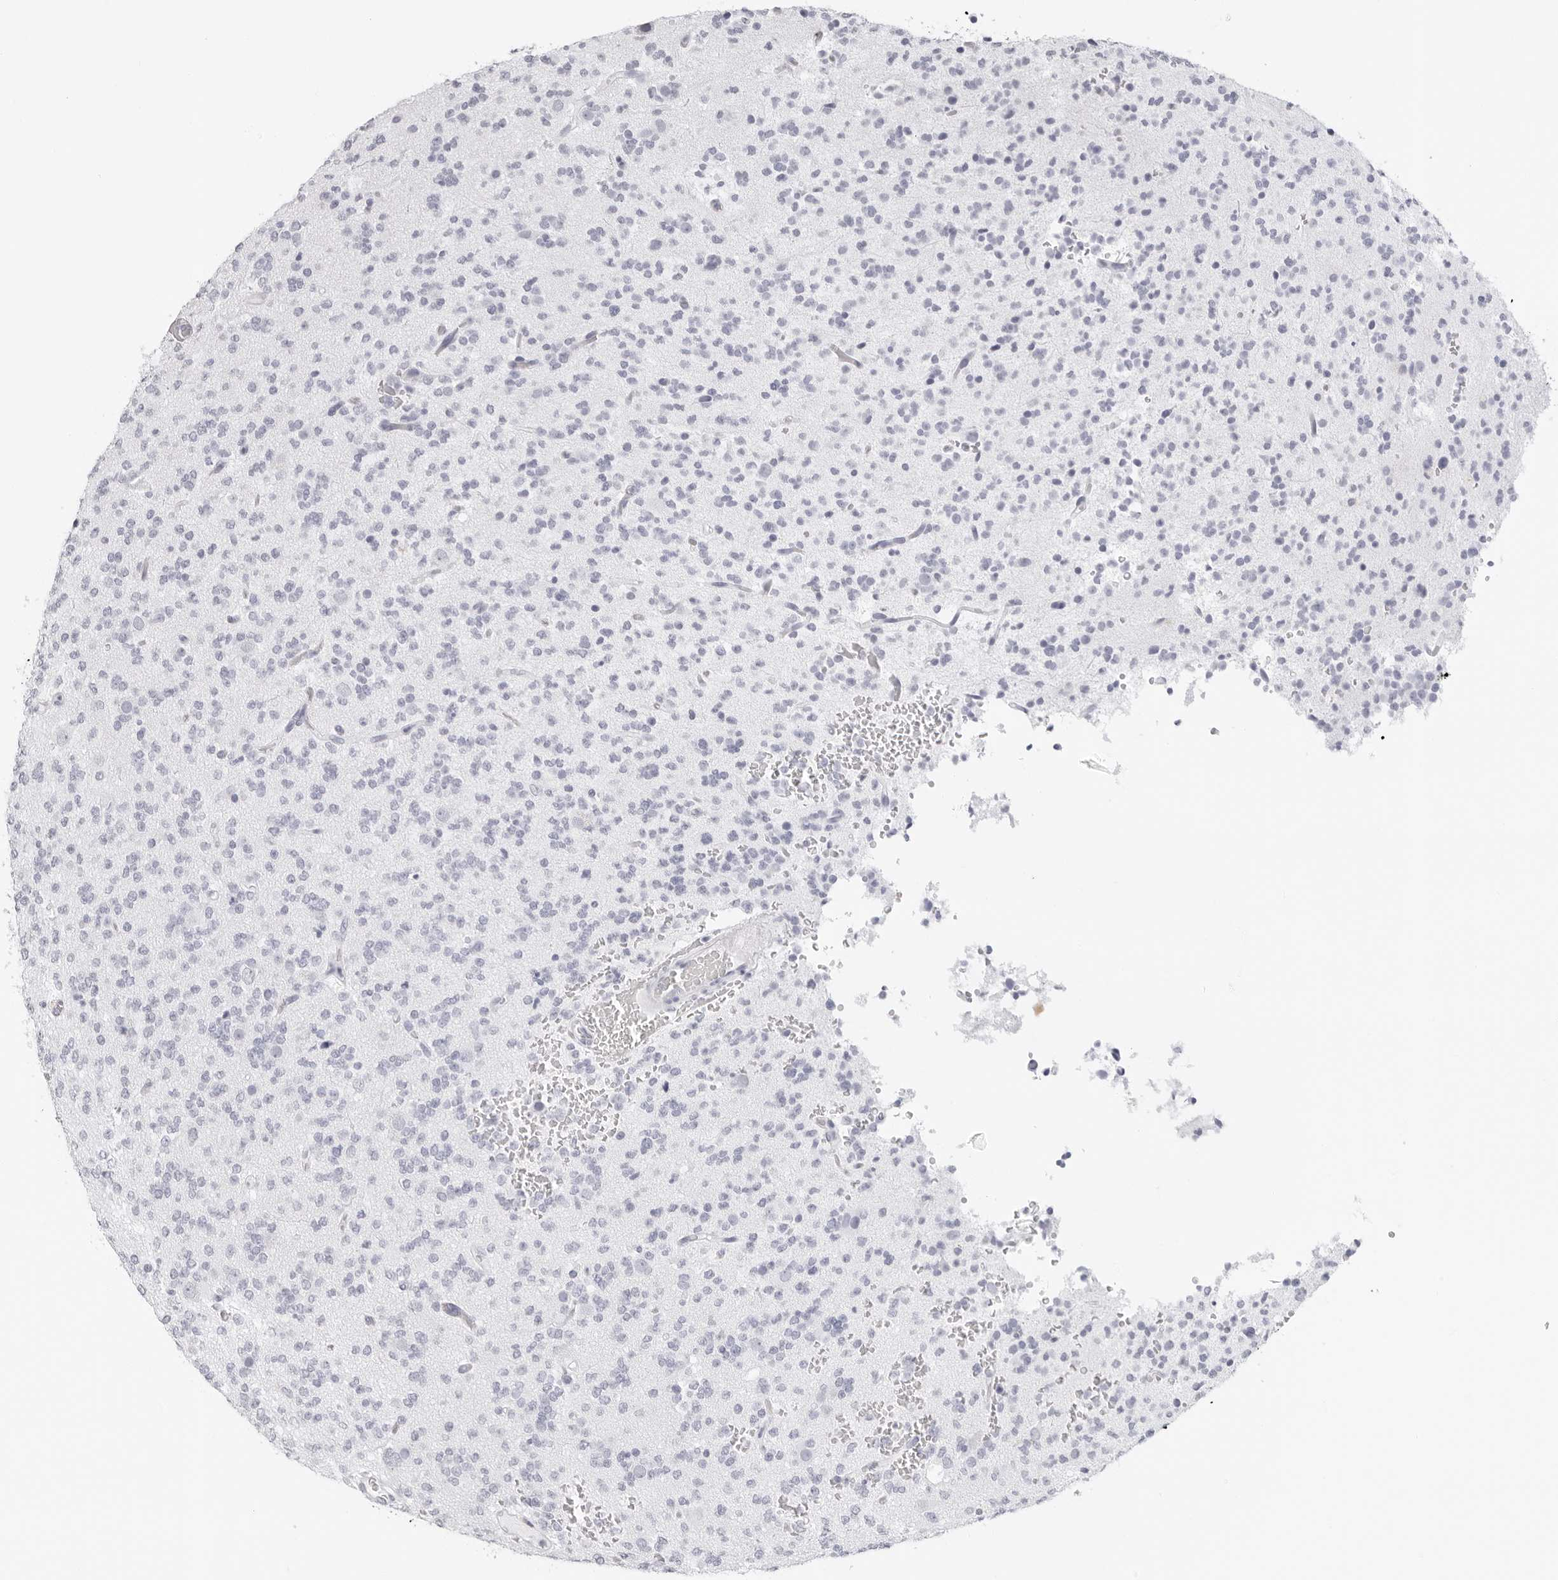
{"staining": {"intensity": "negative", "quantity": "none", "location": "none"}, "tissue": "glioma", "cell_type": "Tumor cells", "image_type": "cancer", "snomed": [{"axis": "morphology", "description": "Glioma, malignant, Low grade"}, {"axis": "topography", "description": "Brain"}], "caption": "A high-resolution micrograph shows immunohistochemistry (IHC) staining of malignant glioma (low-grade), which exhibits no significant positivity in tumor cells.", "gene": "AGMAT", "patient": {"sex": "male", "age": 38}}